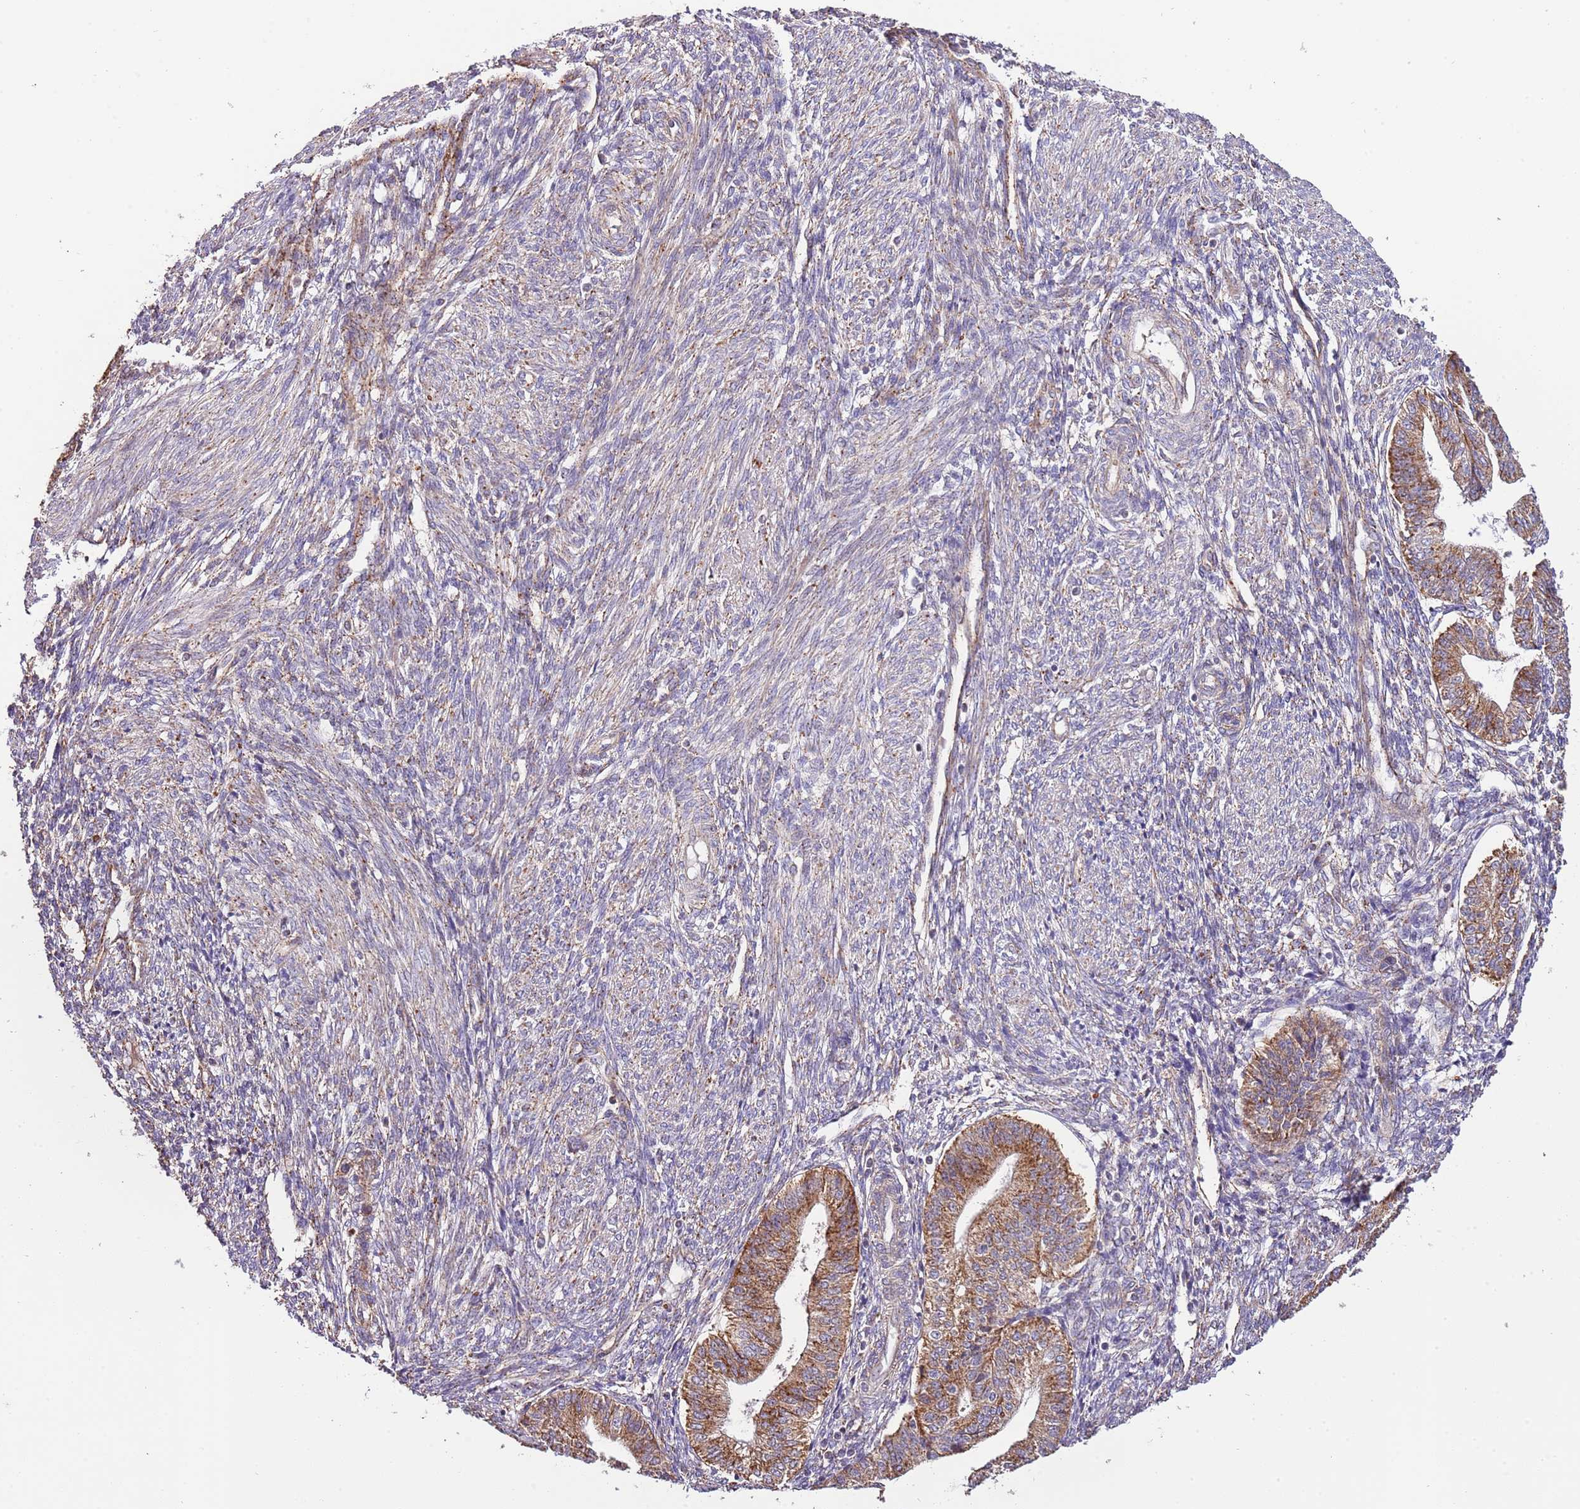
{"staining": {"intensity": "moderate", "quantity": "<25%", "location": "cytoplasmic/membranous"}, "tissue": "endometrium", "cell_type": "Cells in endometrial stroma", "image_type": "normal", "snomed": [{"axis": "morphology", "description": "Normal tissue, NOS"}, {"axis": "topography", "description": "Endometrium"}], "caption": "The micrograph displays immunohistochemical staining of benign endometrium. There is moderate cytoplasmic/membranous staining is seen in about <25% of cells in endometrial stroma.", "gene": "DOCK6", "patient": {"sex": "female", "age": 34}}